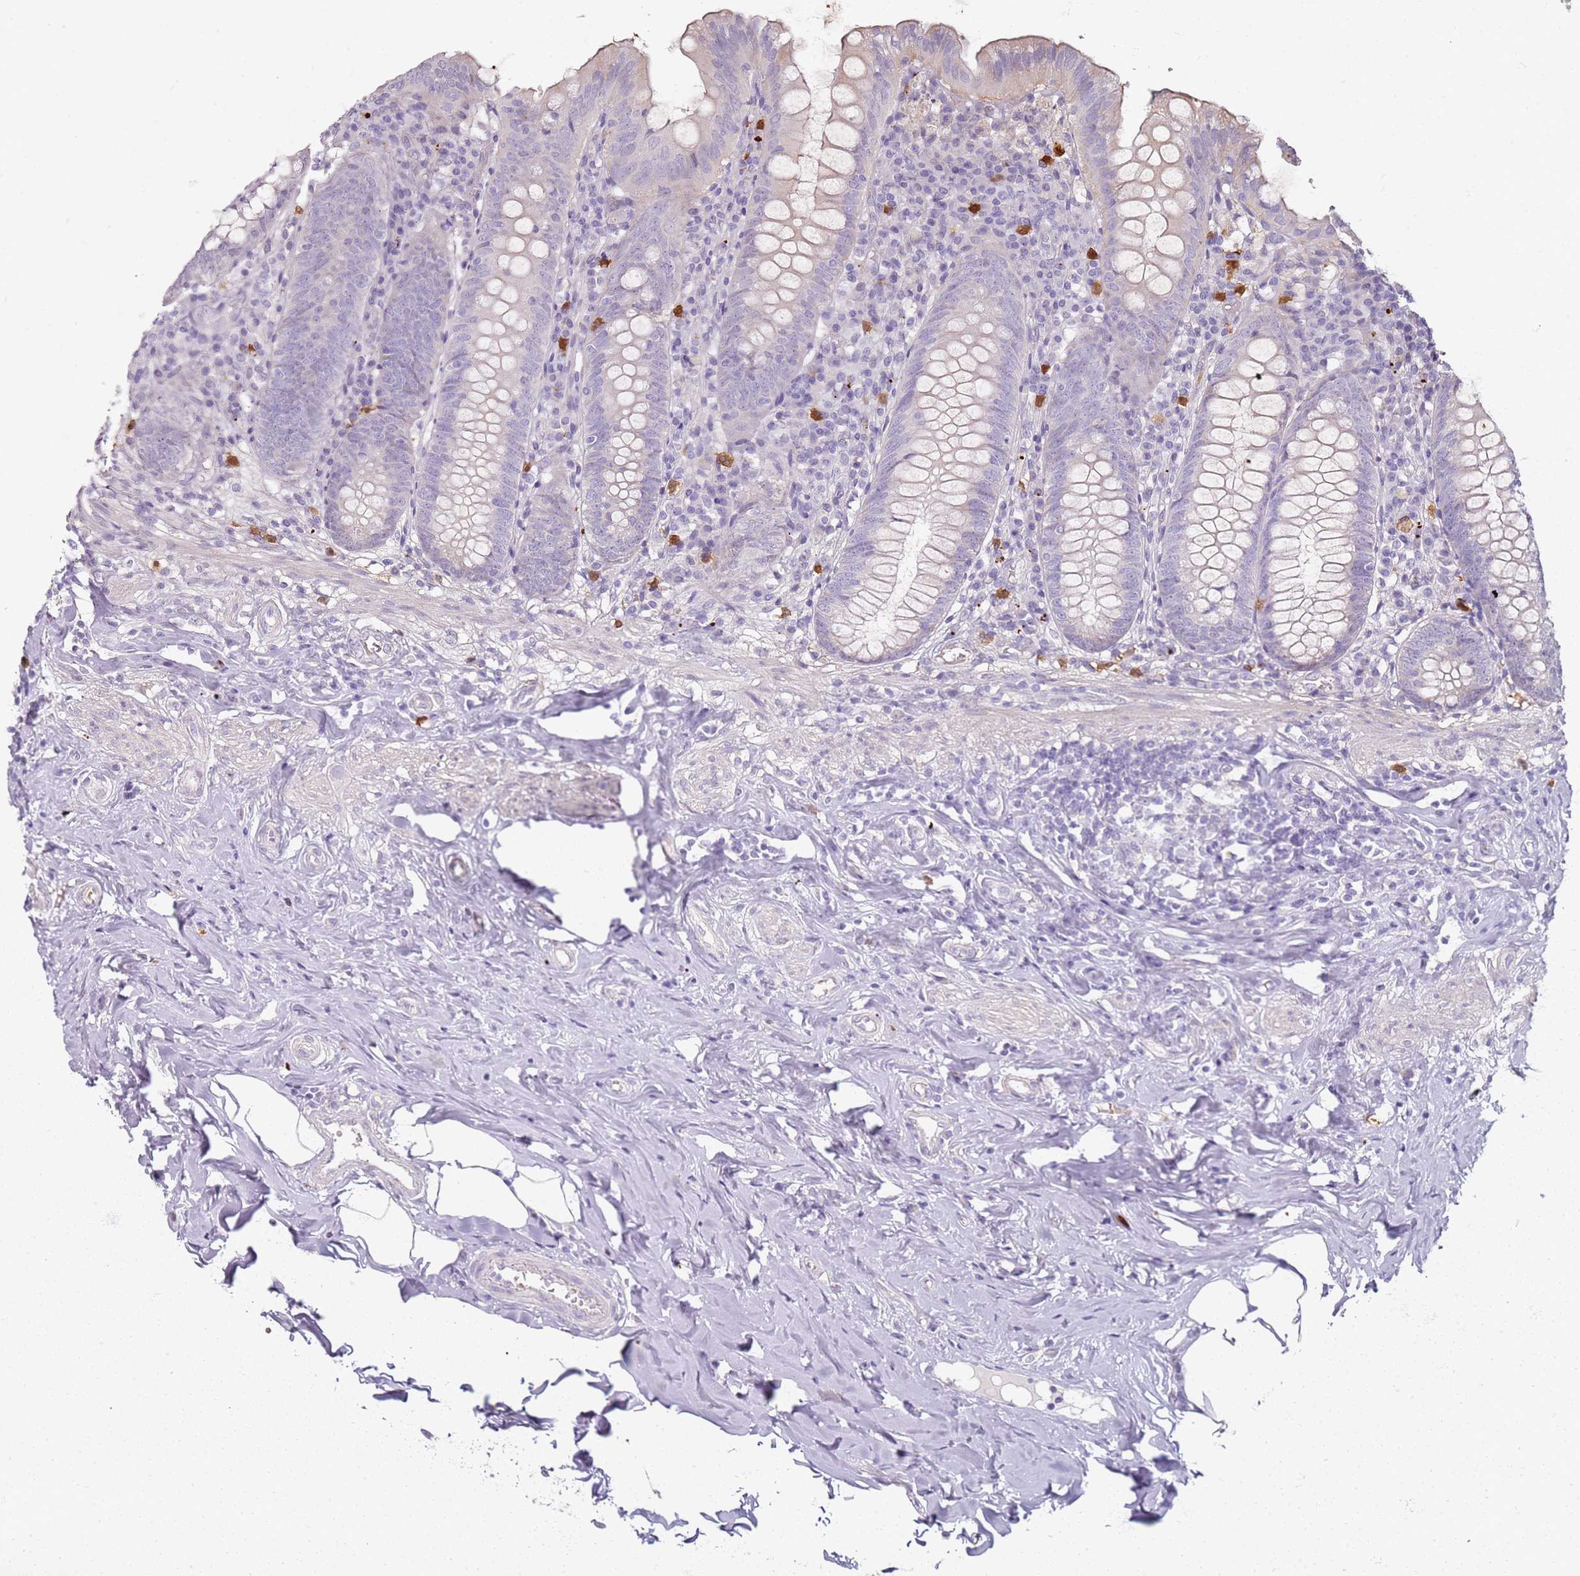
{"staining": {"intensity": "negative", "quantity": "none", "location": "none"}, "tissue": "appendix", "cell_type": "Glandular cells", "image_type": "normal", "snomed": [{"axis": "morphology", "description": "Normal tissue, NOS"}, {"axis": "topography", "description": "Appendix"}], "caption": "Immunohistochemical staining of unremarkable appendix demonstrates no significant positivity in glandular cells. The staining is performed using DAB (3,3'-diaminobenzidine) brown chromogen with nuclei counter-stained in using hematoxylin.", "gene": "CD40LG", "patient": {"sex": "female", "age": 54}}